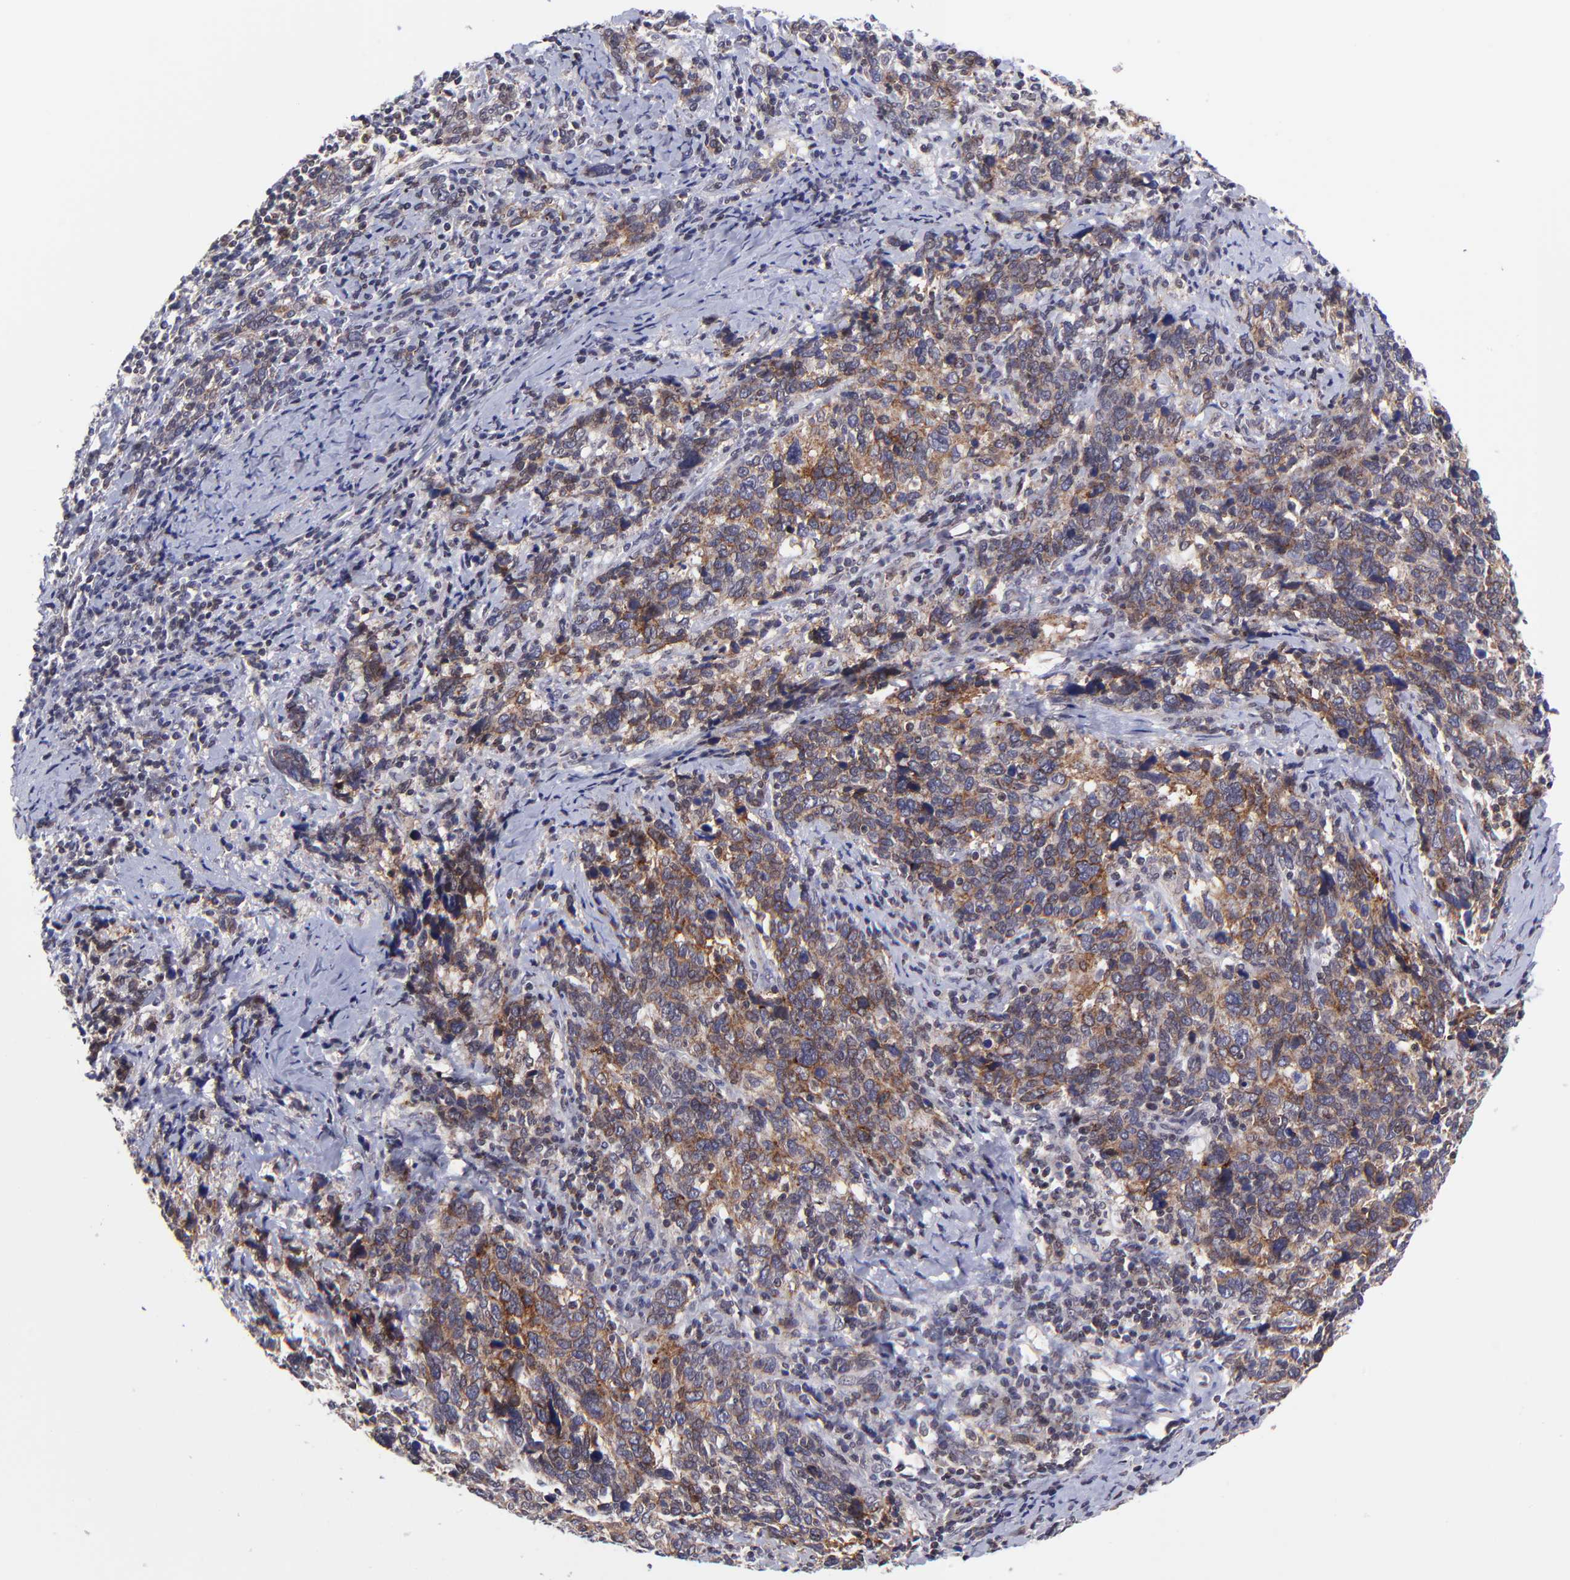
{"staining": {"intensity": "strong", "quantity": ">75%", "location": "cytoplasmic/membranous"}, "tissue": "cervical cancer", "cell_type": "Tumor cells", "image_type": "cancer", "snomed": [{"axis": "morphology", "description": "Squamous cell carcinoma, NOS"}, {"axis": "topography", "description": "Cervix"}], "caption": "About >75% of tumor cells in cervical cancer reveal strong cytoplasmic/membranous protein positivity as visualized by brown immunohistochemical staining.", "gene": "SOX6", "patient": {"sex": "female", "age": 41}}